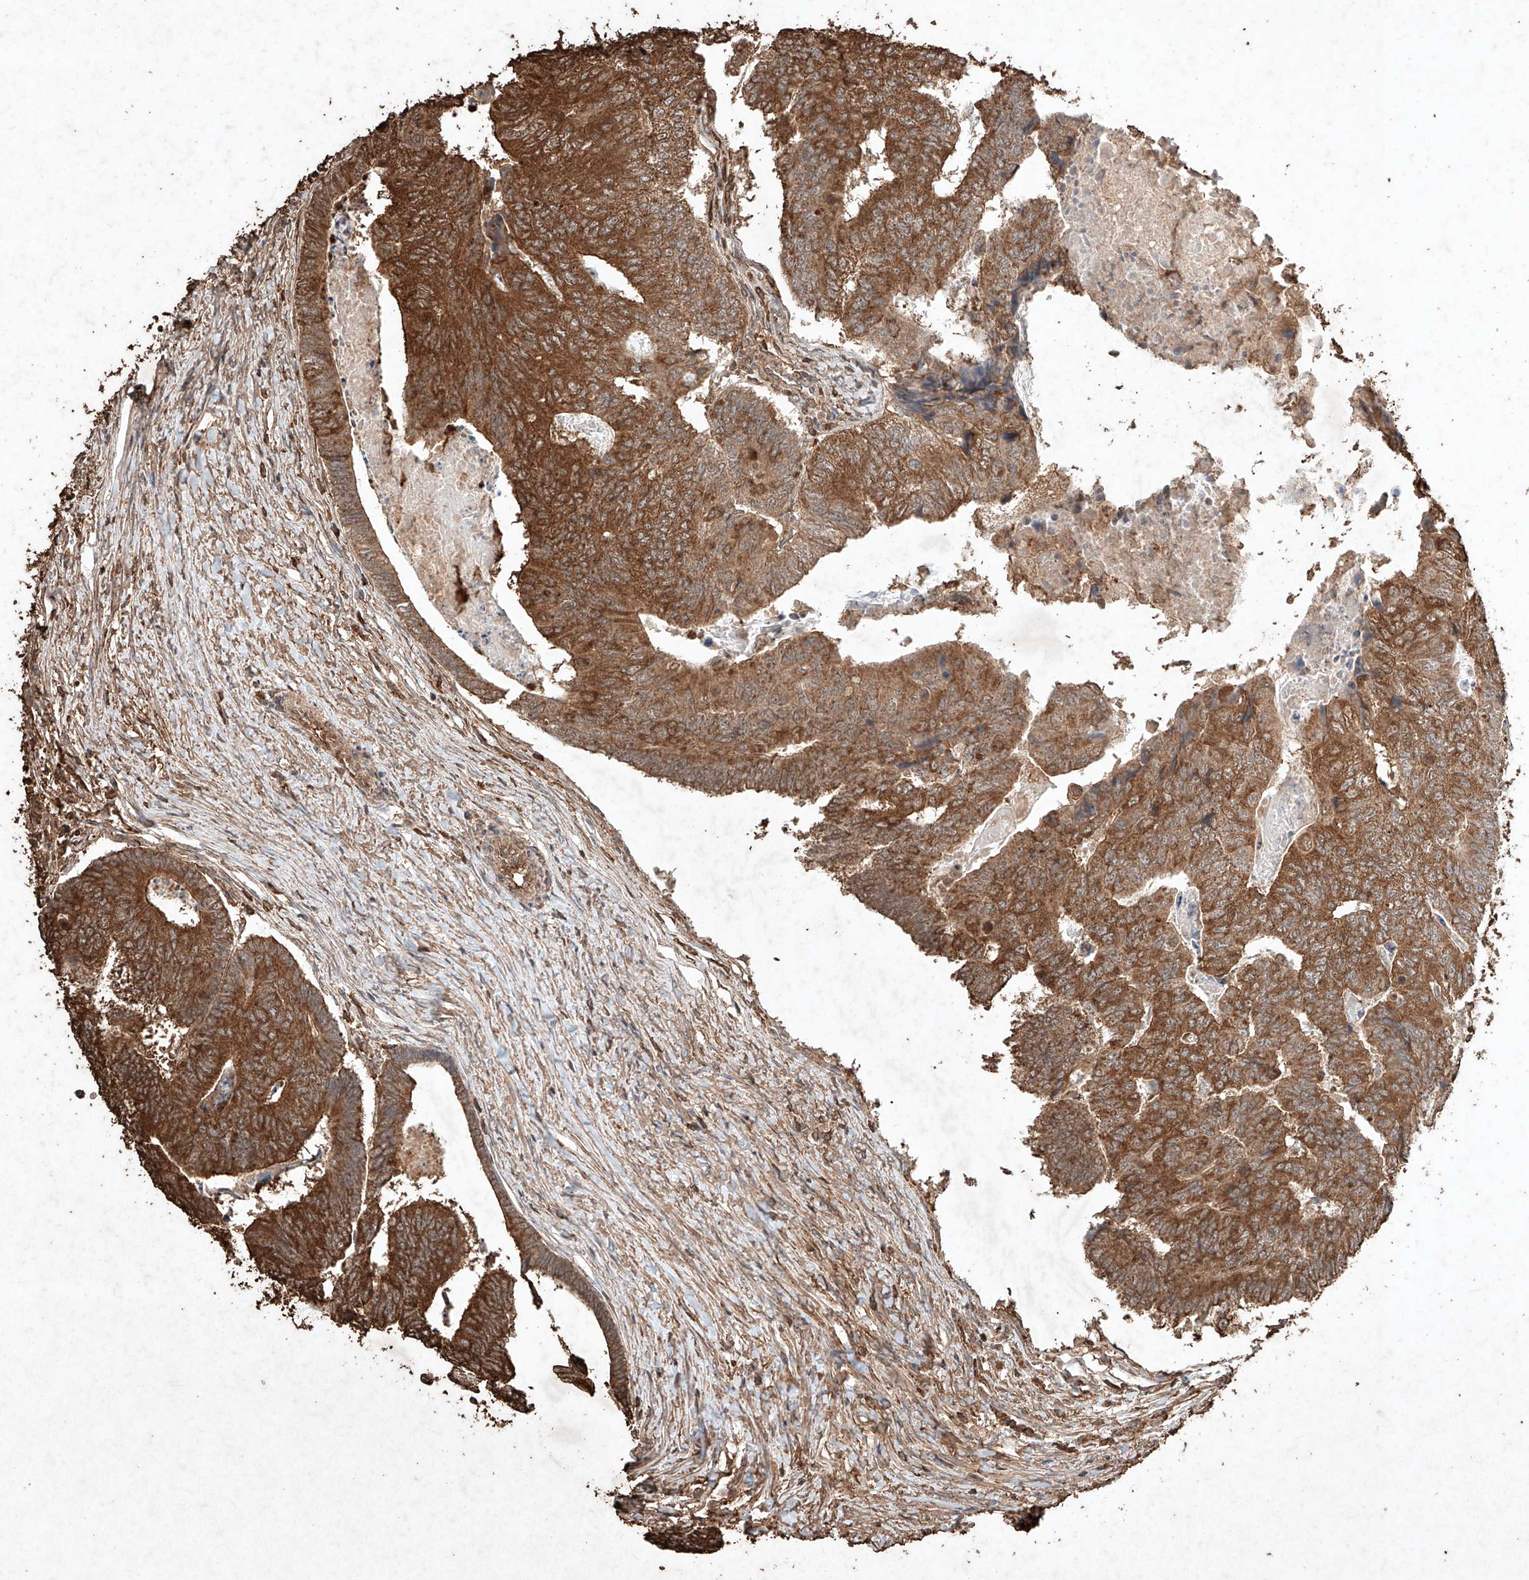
{"staining": {"intensity": "strong", "quantity": ">75%", "location": "cytoplasmic/membranous"}, "tissue": "colorectal cancer", "cell_type": "Tumor cells", "image_type": "cancer", "snomed": [{"axis": "morphology", "description": "Adenocarcinoma, NOS"}, {"axis": "topography", "description": "Colon"}], "caption": "Immunohistochemistry micrograph of neoplastic tissue: human adenocarcinoma (colorectal) stained using immunohistochemistry (IHC) demonstrates high levels of strong protein expression localized specifically in the cytoplasmic/membranous of tumor cells, appearing as a cytoplasmic/membranous brown color.", "gene": "M6PR", "patient": {"sex": "female", "age": 67}}